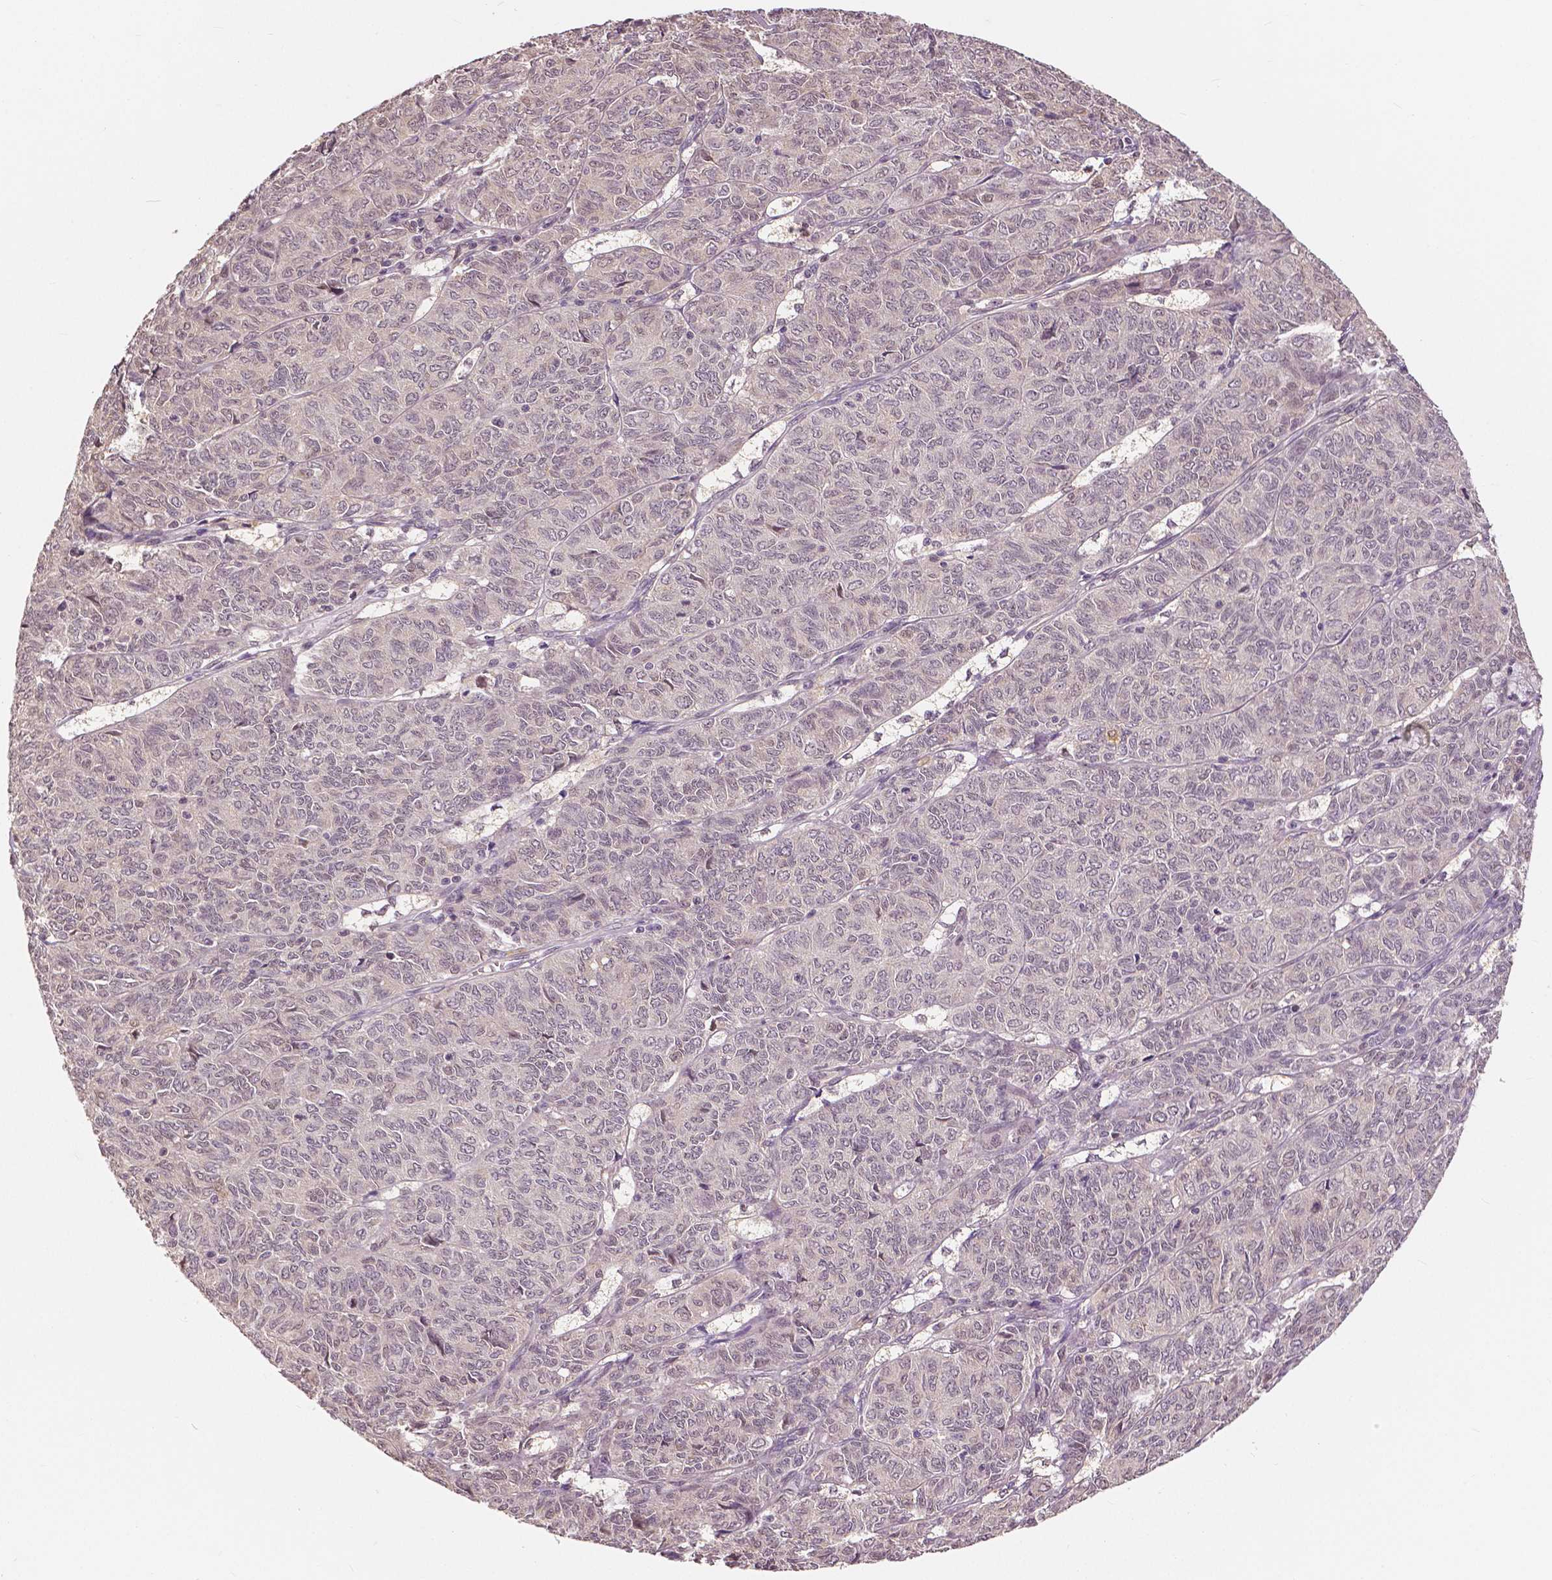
{"staining": {"intensity": "negative", "quantity": "none", "location": "none"}, "tissue": "ovarian cancer", "cell_type": "Tumor cells", "image_type": "cancer", "snomed": [{"axis": "morphology", "description": "Carcinoma, endometroid"}, {"axis": "topography", "description": "Ovary"}], "caption": "DAB immunohistochemical staining of ovarian cancer exhibits no significant expression in tumor cells. (DAB (3,3'-diaminobenzidine) immunohistochemistry (IHC), high magnification).", "gene": "MAP1LC3B", "patient": {"sex": "female", "age": 80}}